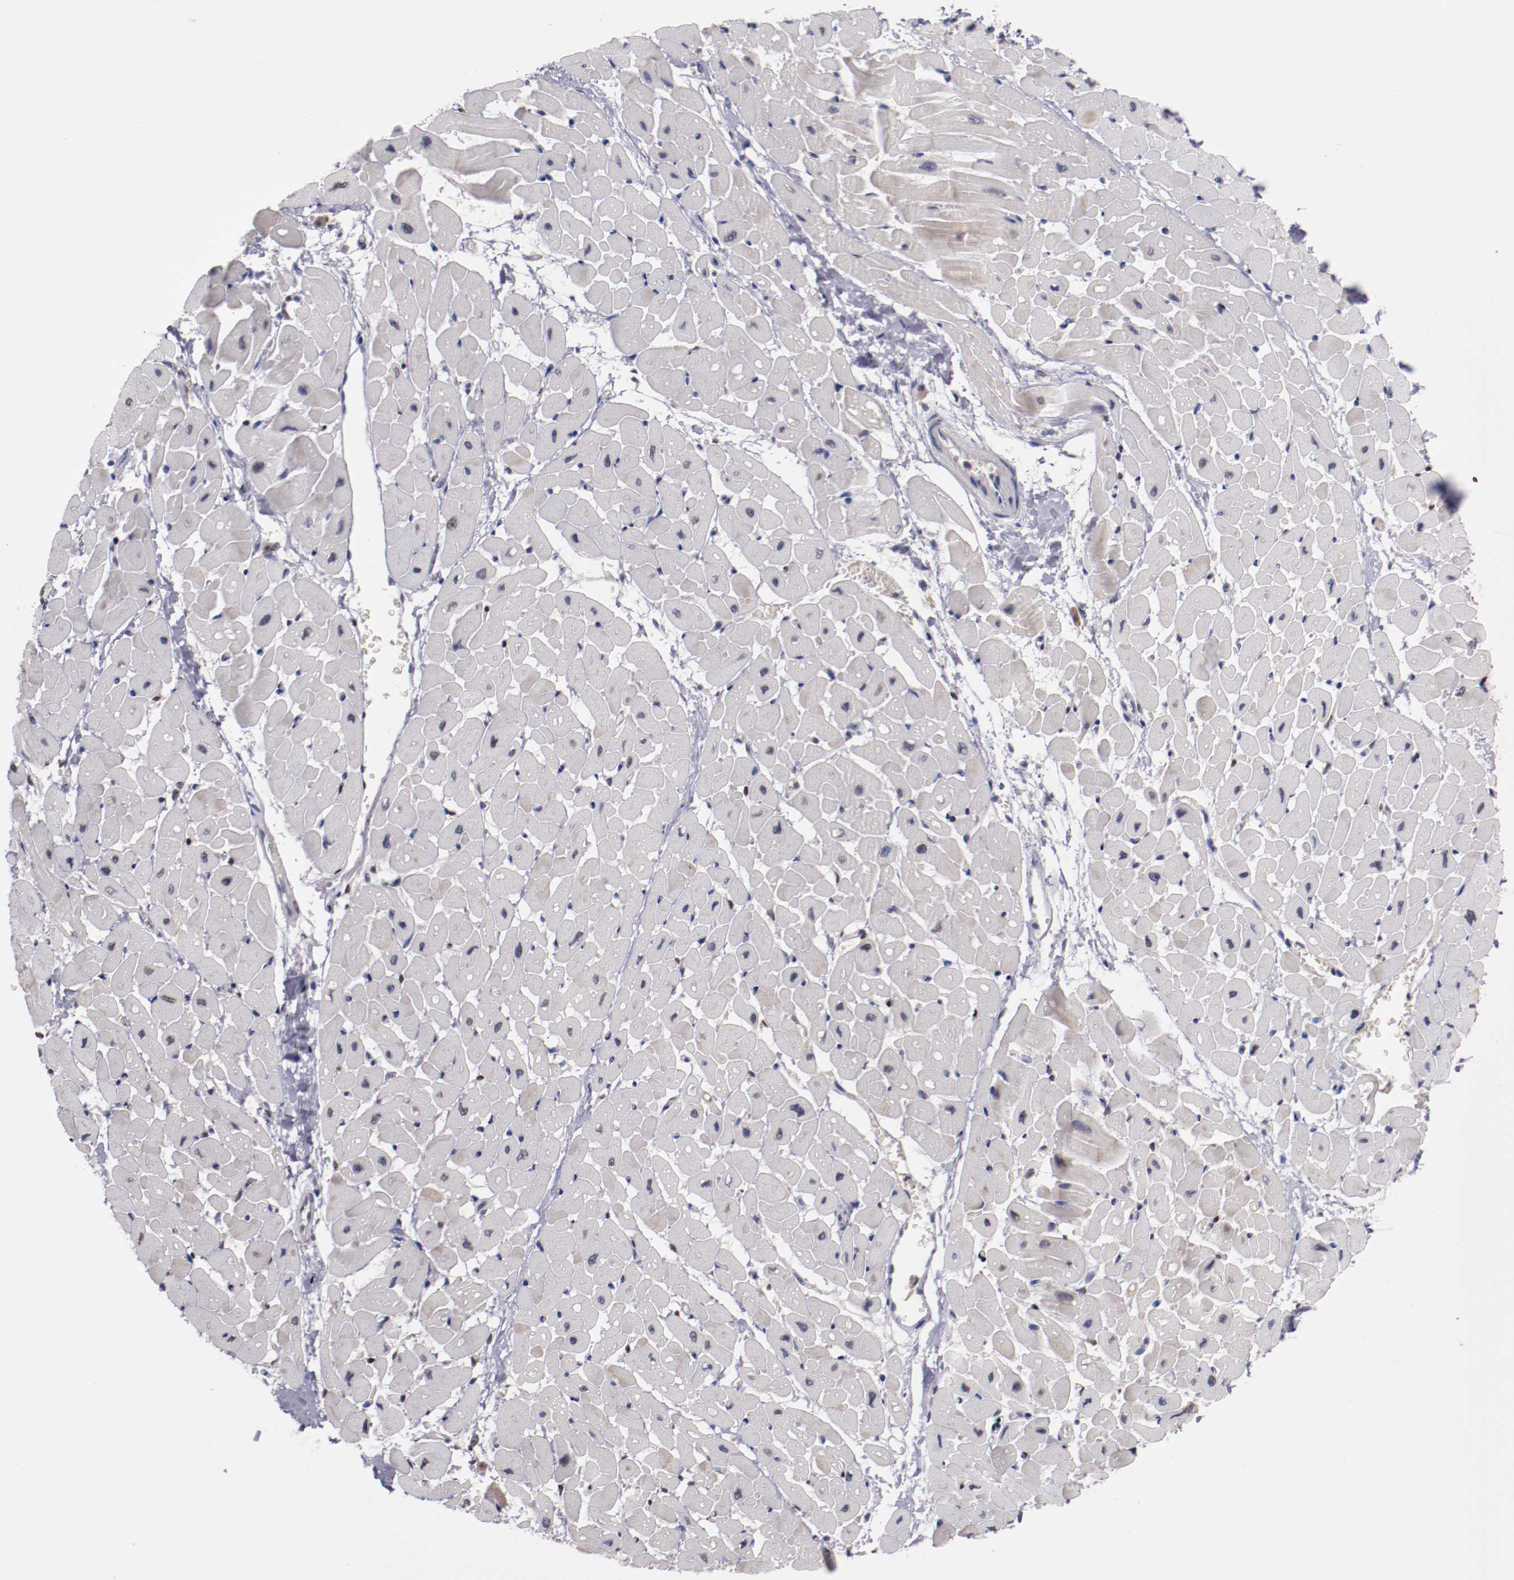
{"staining": {"intensity": "weak", "quantity": "25%-75%", "location": "cytoplasmic/membranous"}, "tissue": "heart muscle", "cell_type": "Cardiomyocytes", "image_type": "normal", "snomed": [{"axis": "morphology", "description": "Normal tissue, NOS"}, {"axis": "topography", "description": "Heart"}], "caption": "Weak cytoplasmic/membranous staining for a protein is seen in about 25%-75% of cardiomyocytes of normal heart muscle using immunohistochemistry (IHC).", "gene": "FAM81A", "patient": {"sex": "male", "age": 45}}